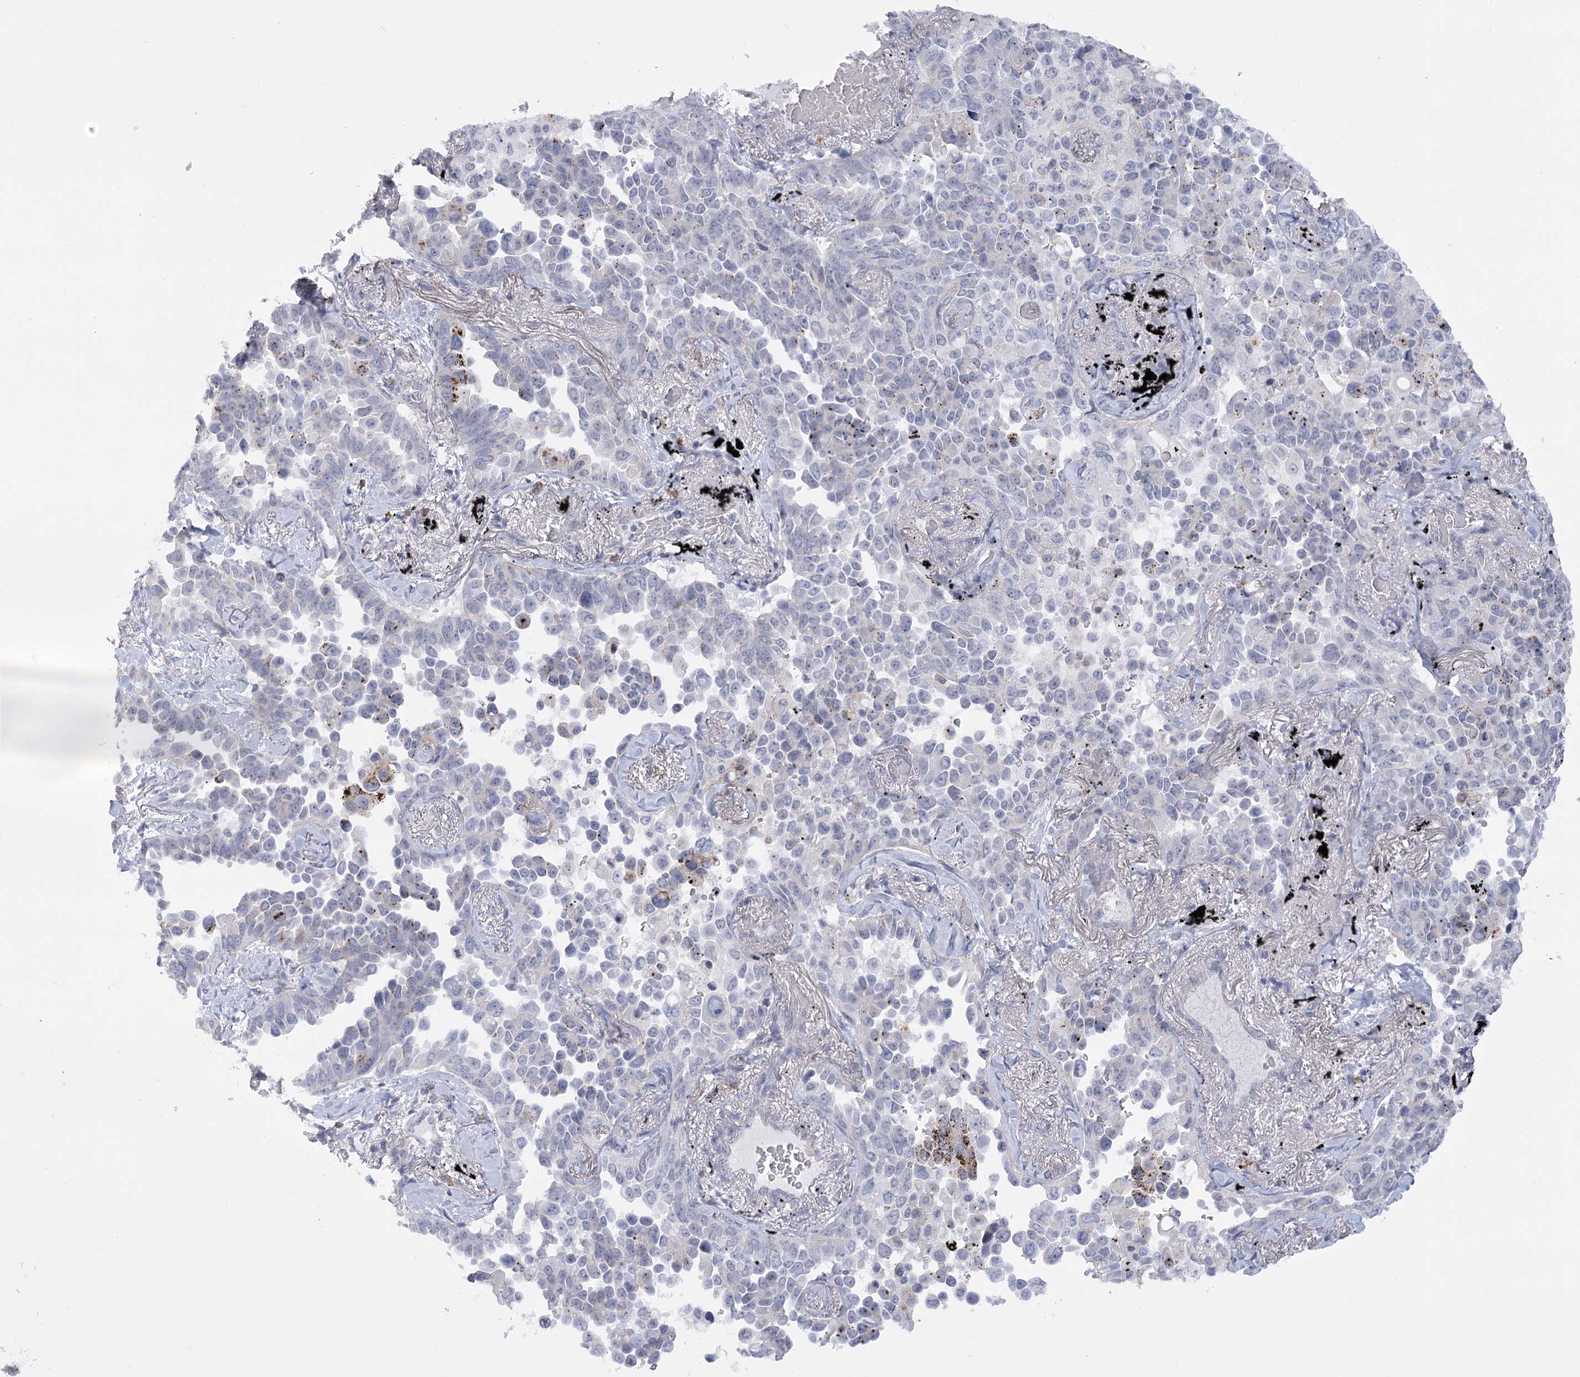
{"staining": {"intensity": "negative", "quantity": "none", "location": "none"}, "tissue": "lung cancer", "cell_type": "Tumor cells", "image_type": "cancer", "snomed": [{"axis": "morphology", "description": "Adenocarcinoma, NOS"}, {"axis": "topography", "description": "Lung"}], "caption": "Immunohistochemical staining of lung adenocarcinoma exhibits no significant staining in tumor cells.", "gene": "FAM76B", "patient": {"sex": "female", "age": 67}}